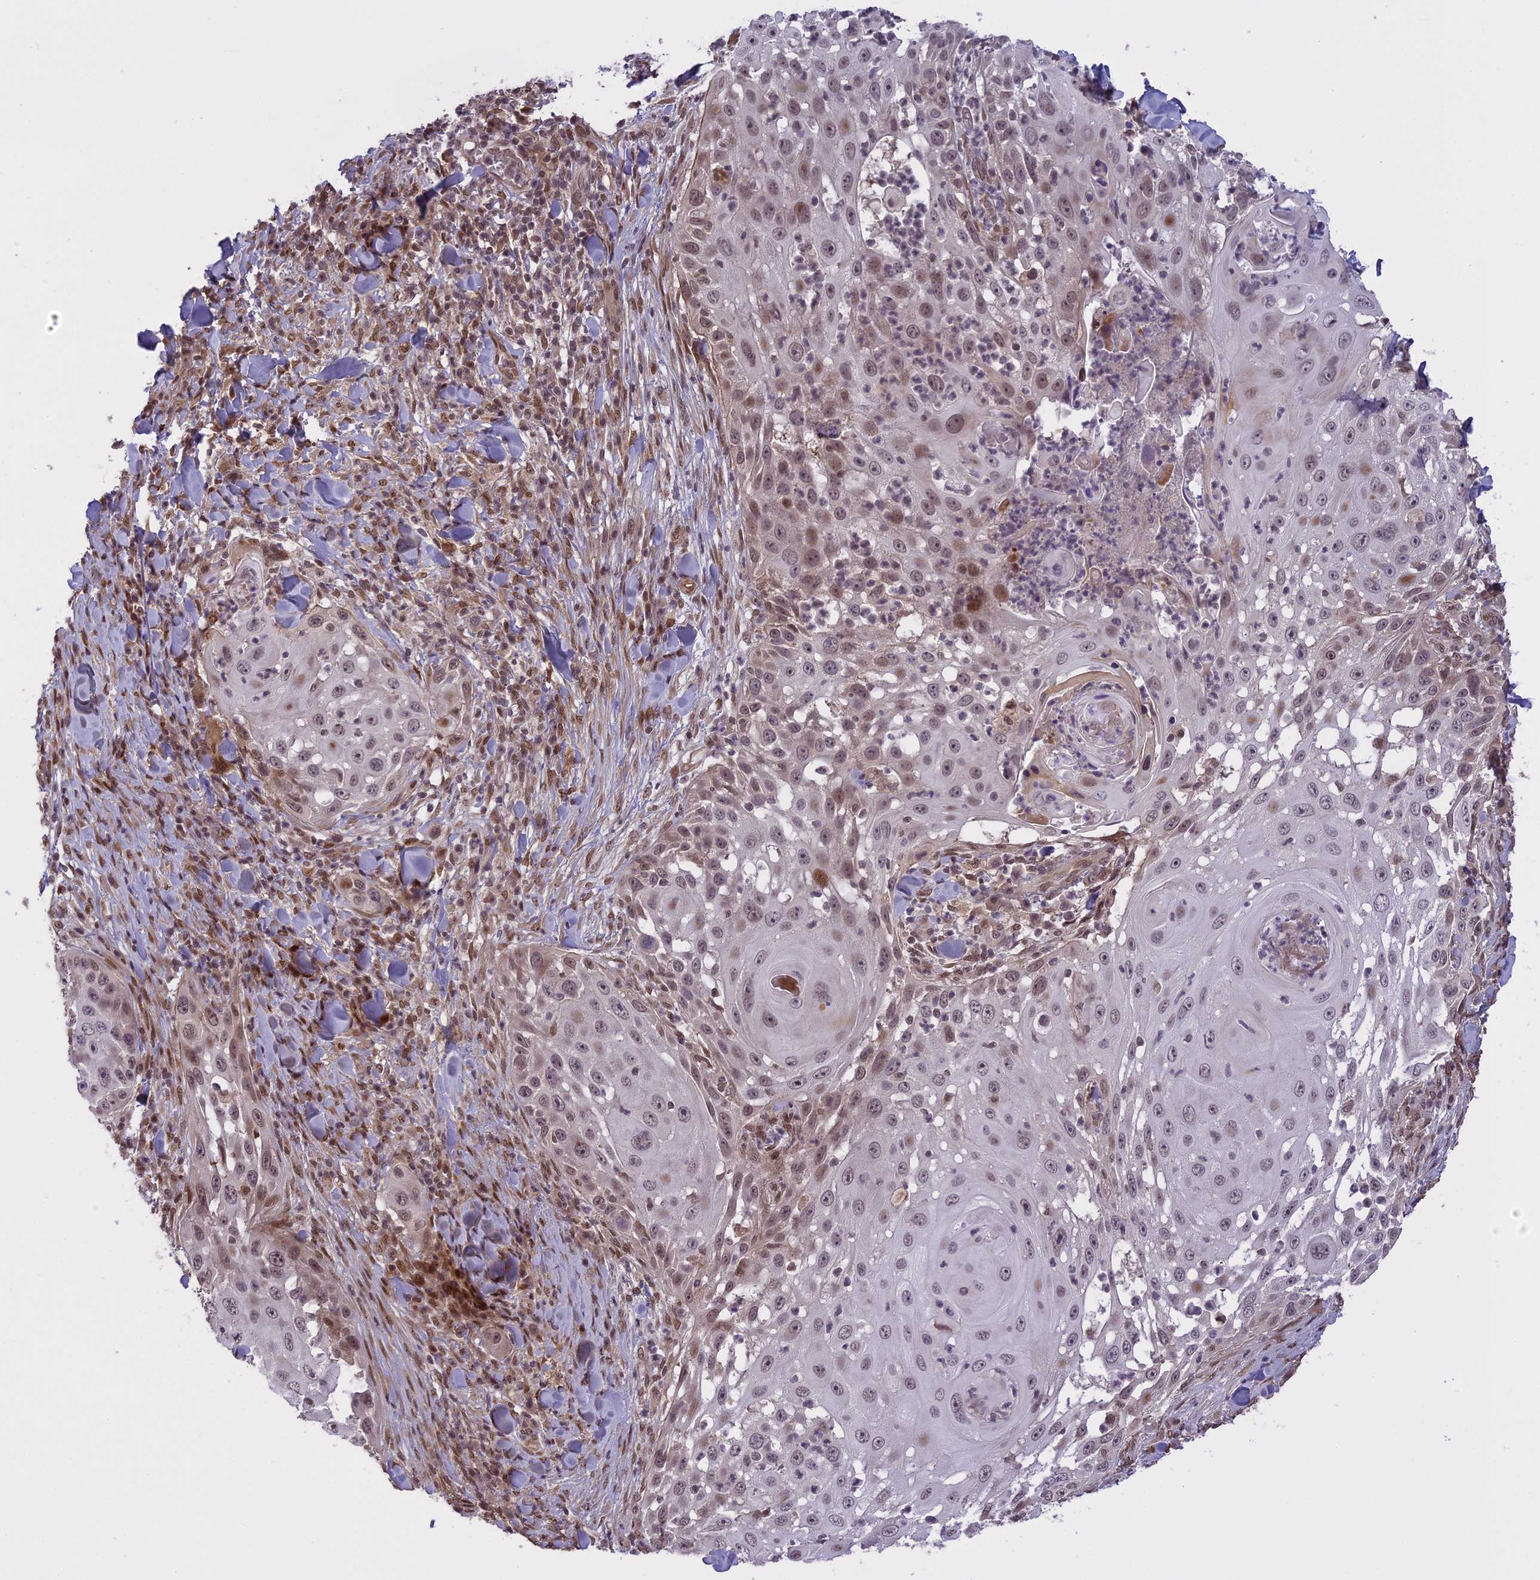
{"staining": {"intensity": "weak", "quantity": "<25%", "location": "nuclear"}, "tissue": "skin cancer", "cell_type": "Tumor cells", "image_type": "cancer", "snomed": [{"axis": "morphology", "description": "Squamous cell carcinoma, NOS"}, {"axis": "topography", "description": "Skin"}], "caption": "Immunohistochemical staining of skin cancer (squamous cell carcinoma) shows no significant positivity in tumor cells. The staining was performed using DAB (3,3'-diaminobenzidine) to visualize the protein expression in brown, while the nuclei were stained in blue with hematoxylin (Magnification: 20x).", "gene": "PRELID2", "patient": {"sex": "female", "age": 44}}